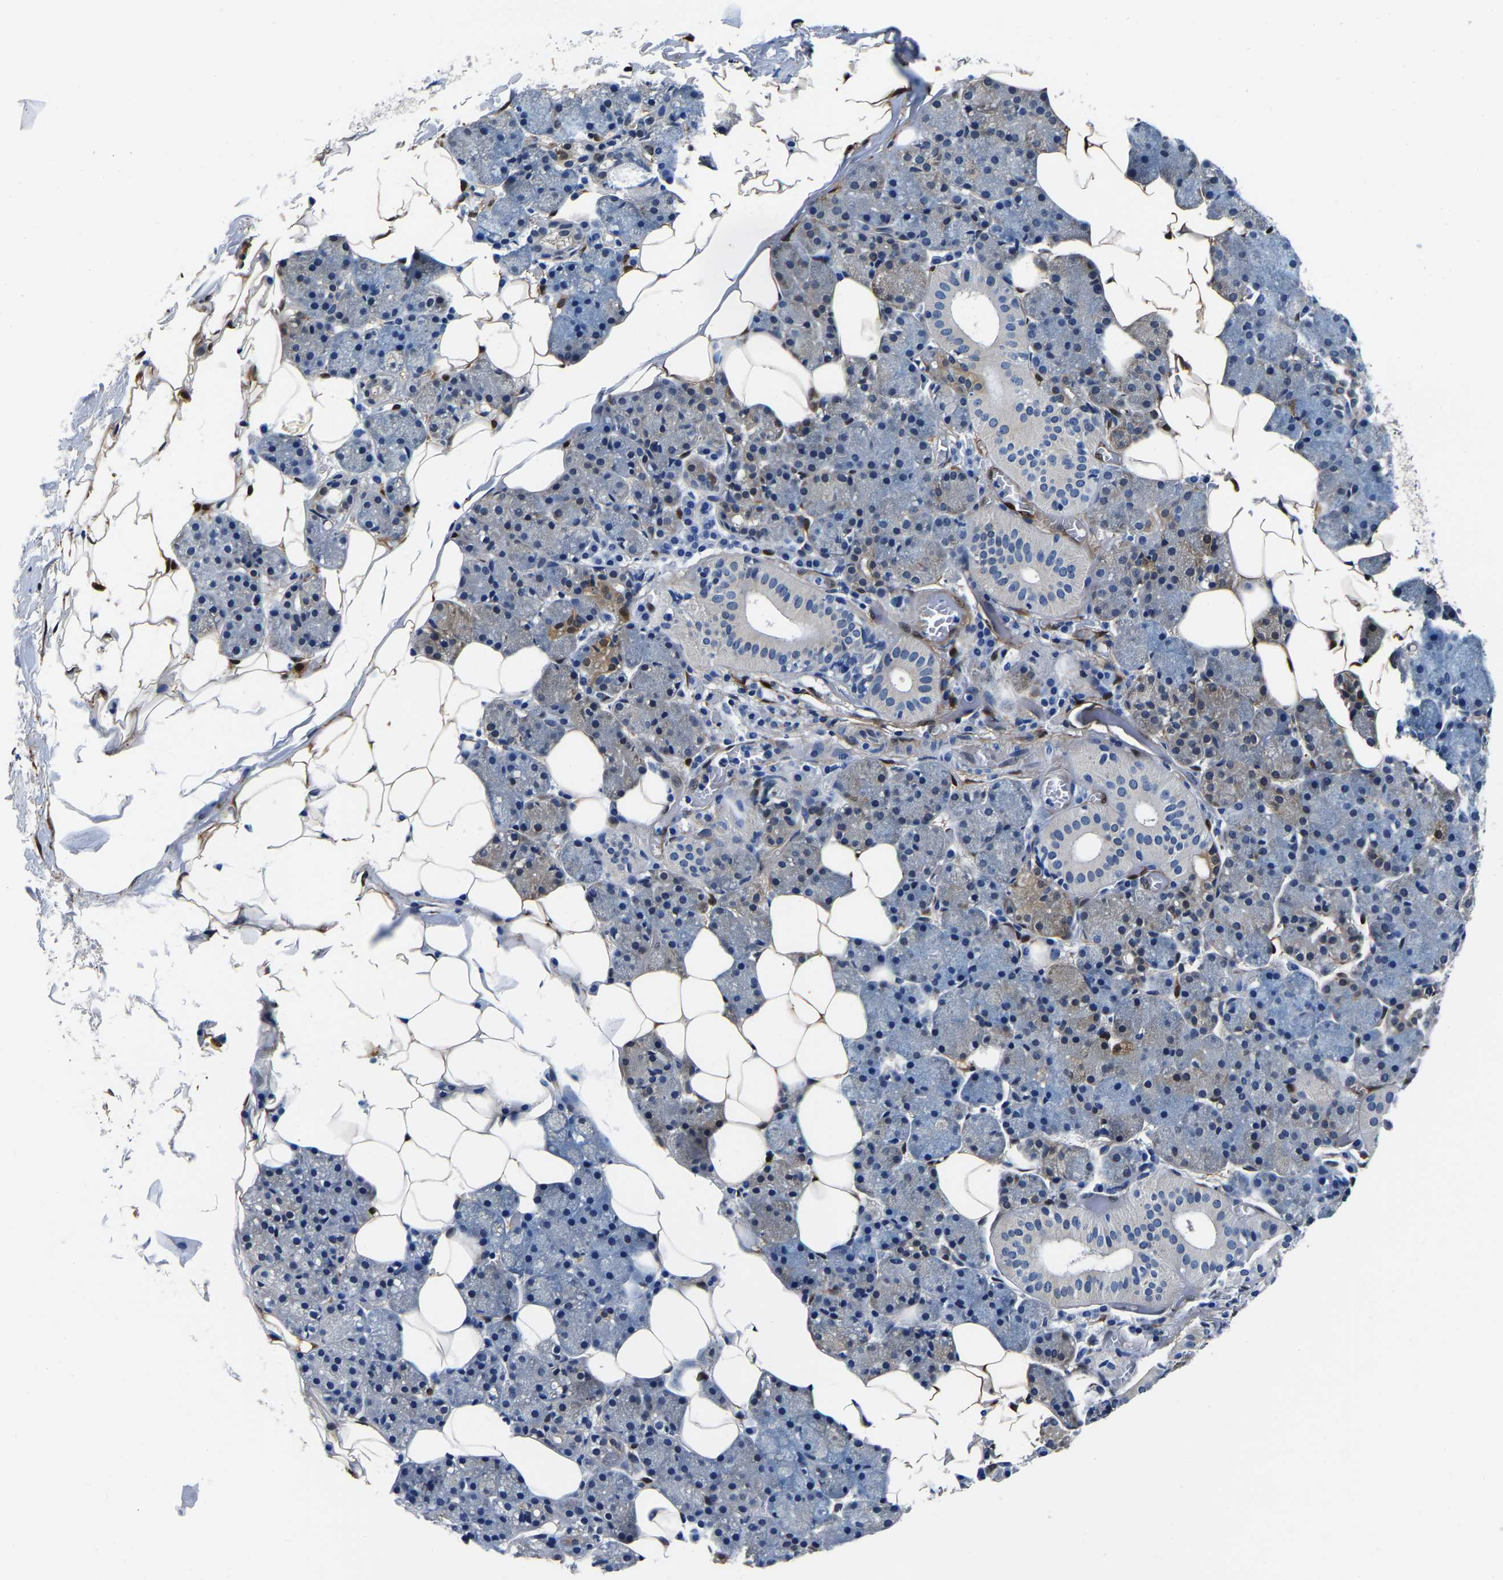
{"staining": {"intensity": "moderate", "quantity": "<25%", "location": "cytoplasmic/membranous"}, "tissue": "salivary gland", "cell_type": "Glandular cells", "image_type": "normal", "snomed": [{"axis": "morphology", "description": "Normal tissue, NOS"}, {"axis": "topography", "description": "Salivary gland"}], "caption": "A low amount of moderate cytoplasmic/membranous expression is seen in about <25% of glandular cells in normal salivary gland.", "gene": "S100A13", "patient": {"sex": "female", "age": 33}}